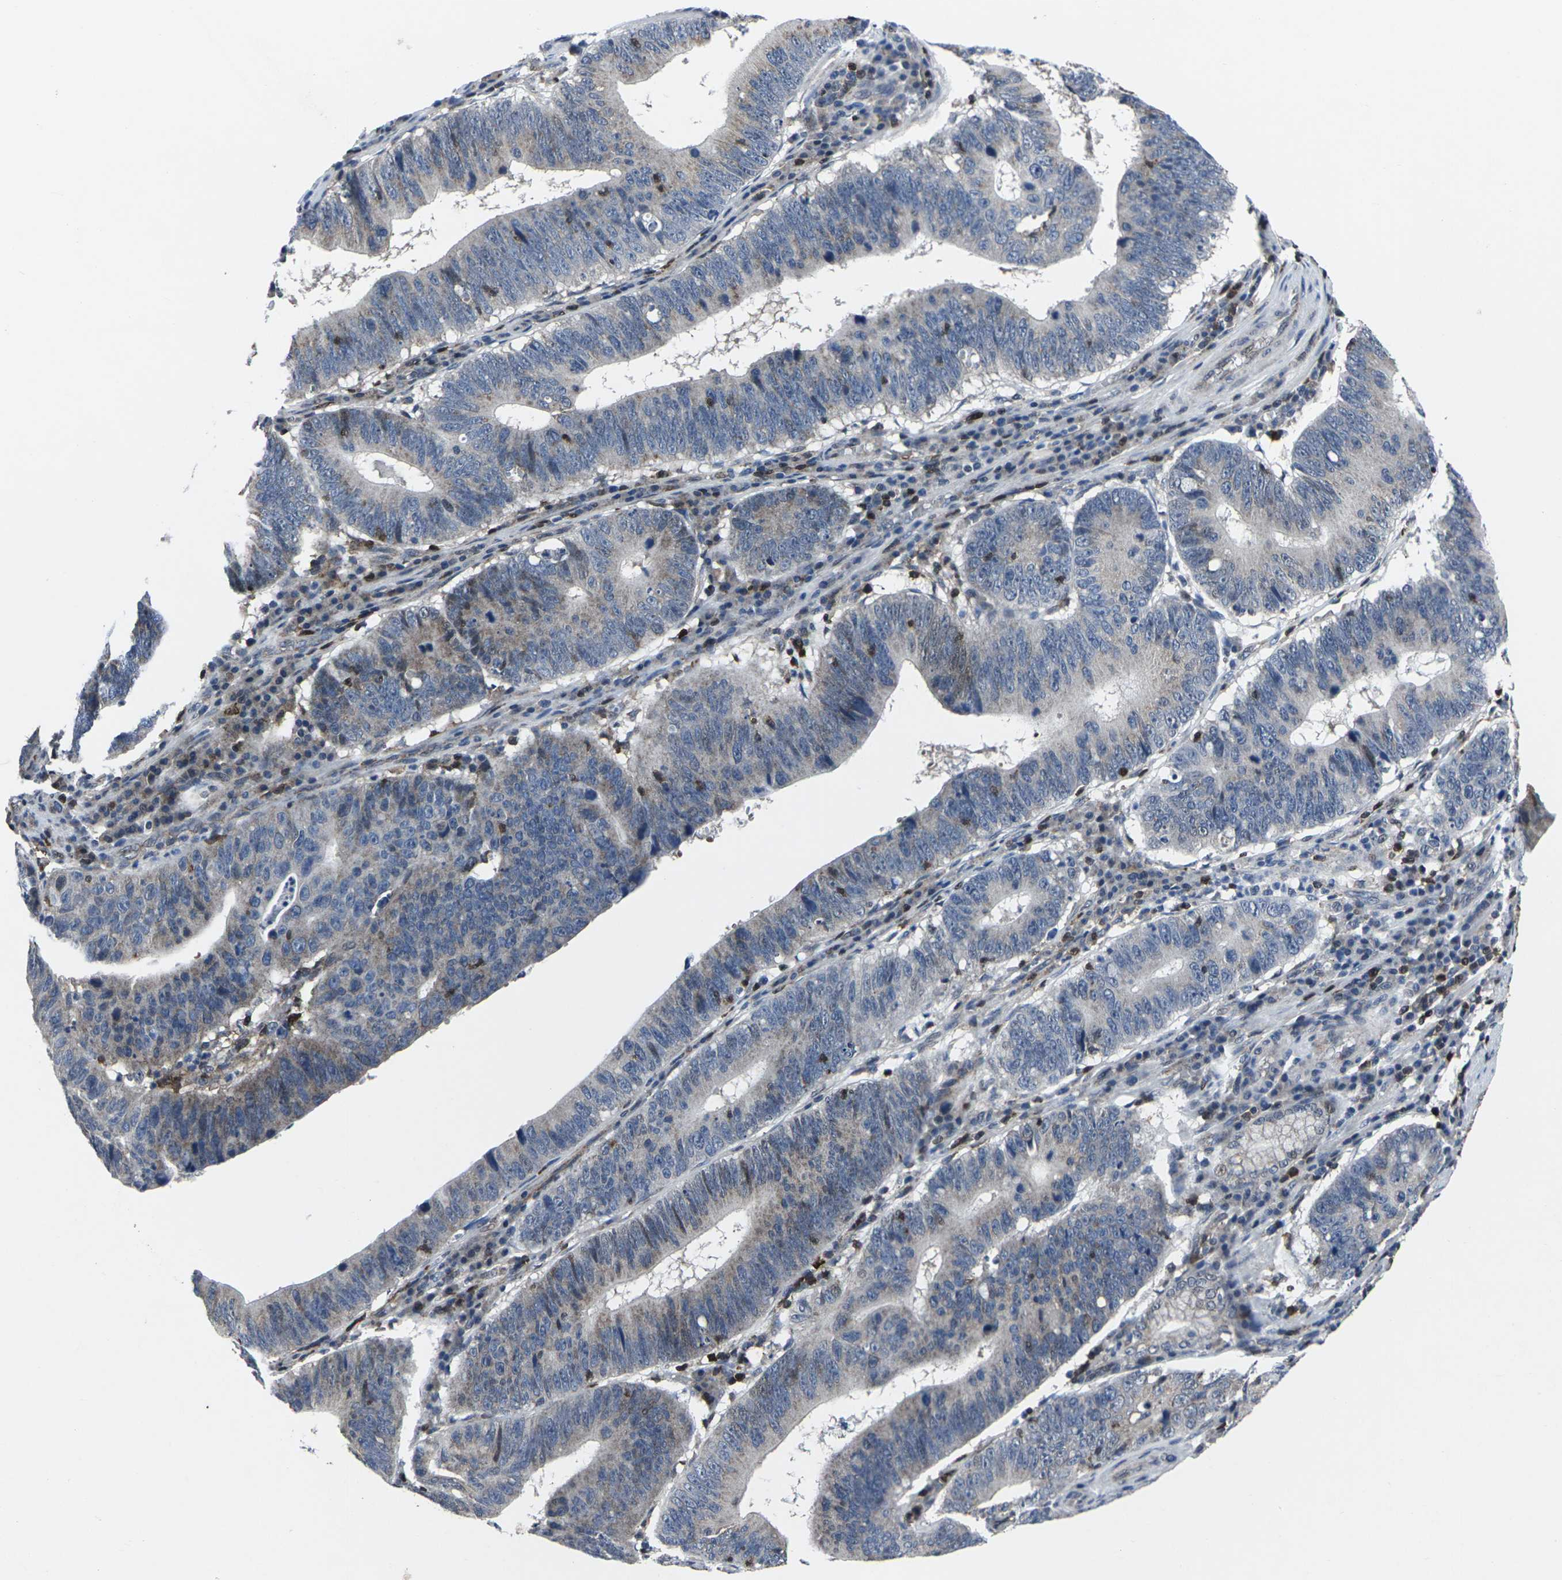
{"staining": {"intensity": "weak", "quantity": "25%-75%", "location": "cytoplasmic/membranous"}, "tissue": "stomach cancer", "cell_type": "Tumor cells", "image_type": "cancer", "snomed": [{"axis": "morphology", "description": "Adenocarcinoma, NOS"}, {"axis": "topography", "description": "Stomach"}], "caption": "This photomicrograph demonstrates immunohistochemistry staining of stomach adenocarcinoma, with low weak cytoplasmic/membranous expression in about 25%-75% of tumor cells.", "gene": "STAT4", "patient": {"sex": "male", "age": 59}}